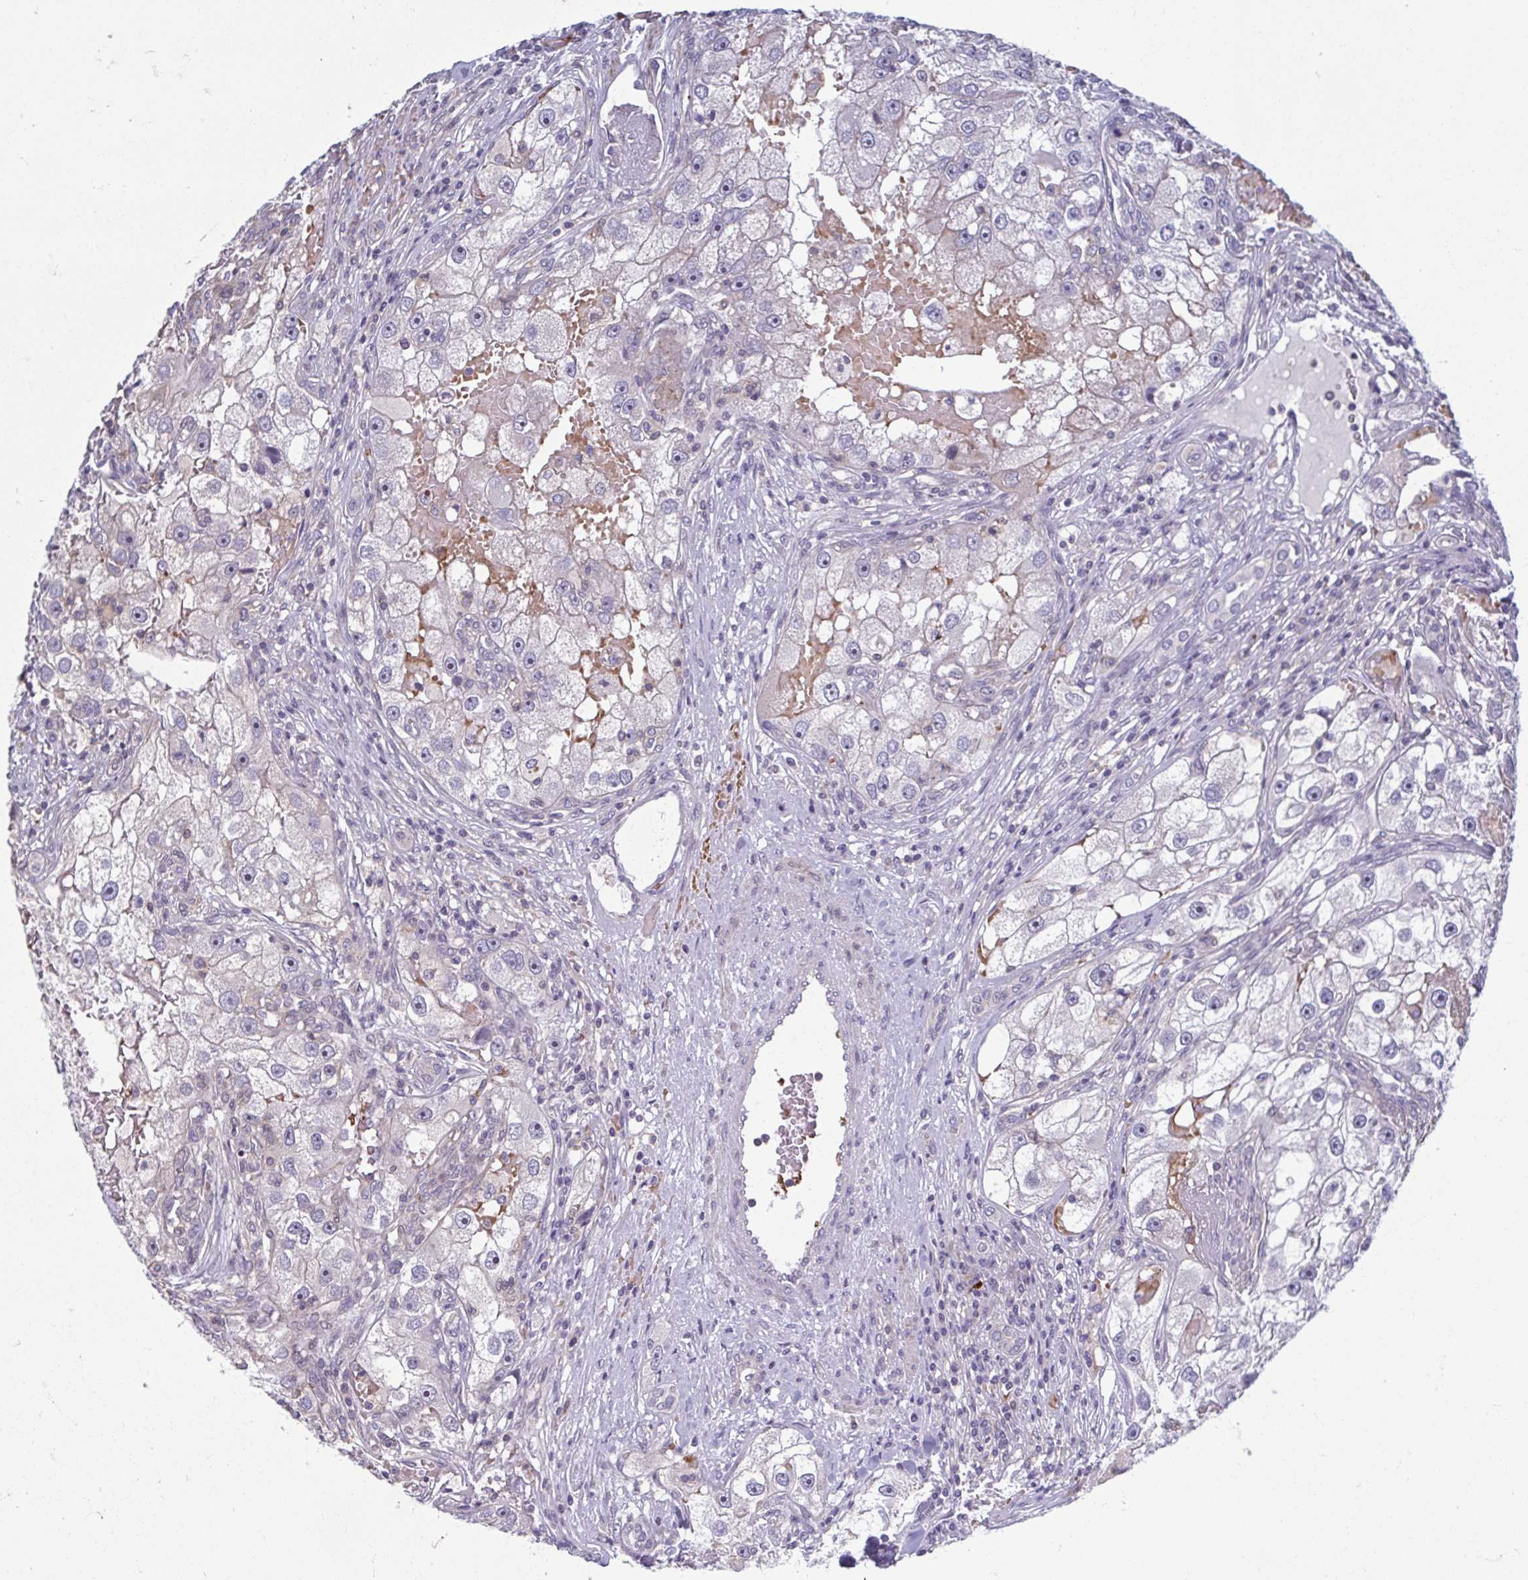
{"staining": {"intensity": "negative", "quantity": "none", "location": "none"}, "tissue": "renal cancer", "cell_type": "Tumor cells", "image_type": "cancer", "snomed": [{"axis": "morphology", "description": "Adenocarcinoma, NOS"}, {"axis": "topography", "description": "Kidney"}], "caption": "Tumor cells are negative for protein expression in human renal cancer (adenocarcinoma).", "gene": "LRRC38", "patient": {"sex": "male", "age": 63}}